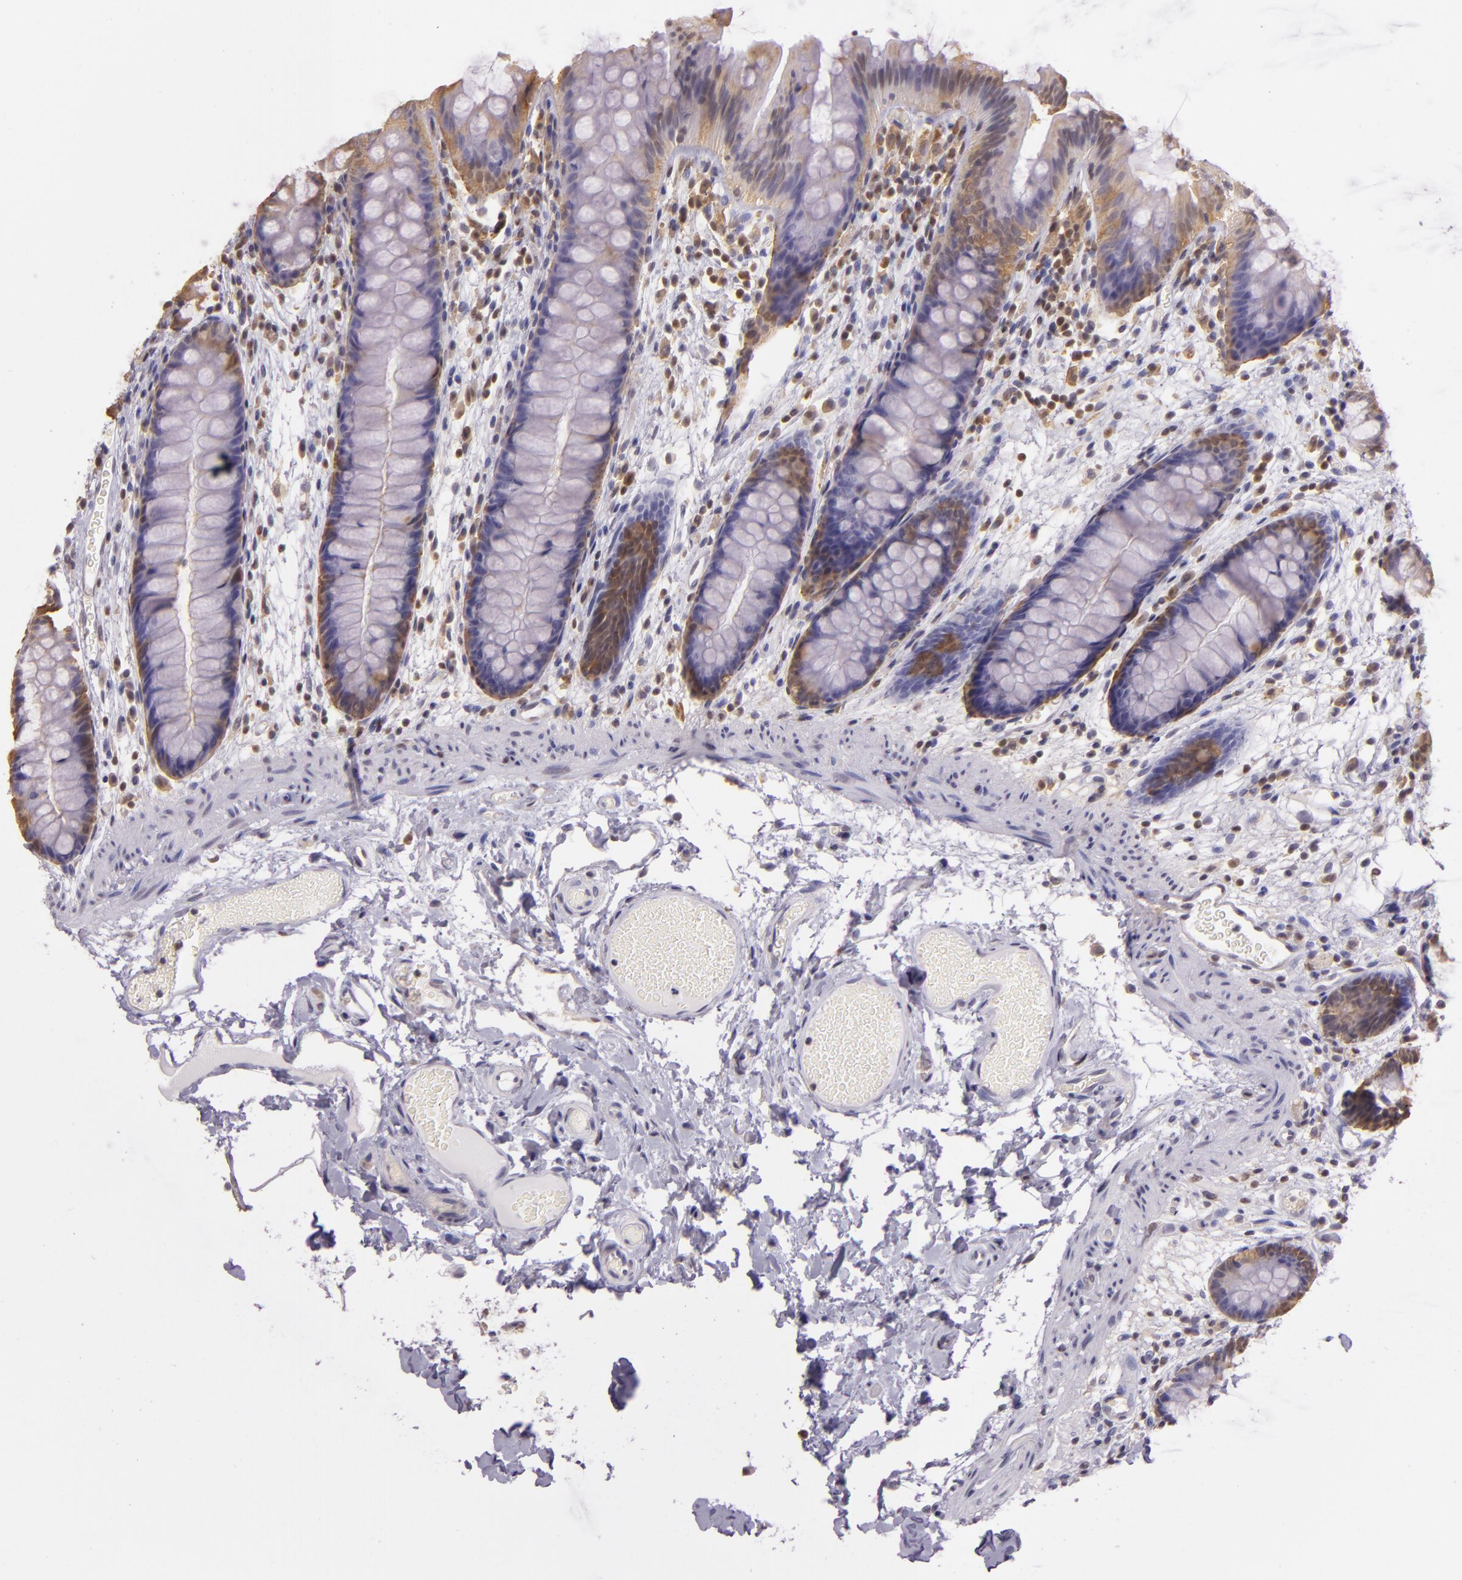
{"staining": {"intensity": "weak", "quantity": "<25%", "location": "nuclear"}, "tissue": "colon", "cell_type": "Endothelial cells", "image_type": "normal", "snomed": [{"axis": "morphology", "description": "Normal tissue, NOS"}, {"axis": "topography", "description": "Smooth muscle"}, {"axis": "topography", "description": "Colon"}], "caption": "This is a photomicrograph of immunohistochemistry (IHC) staining of unremarkable colon, which shows no staining in endothelial cells. The staining is performed using DAB brown chromogen with nuclei counter-stained in using hematoxylin.", "gene": "HSPA8", "patient": {"sex": "male", "age": 67}}